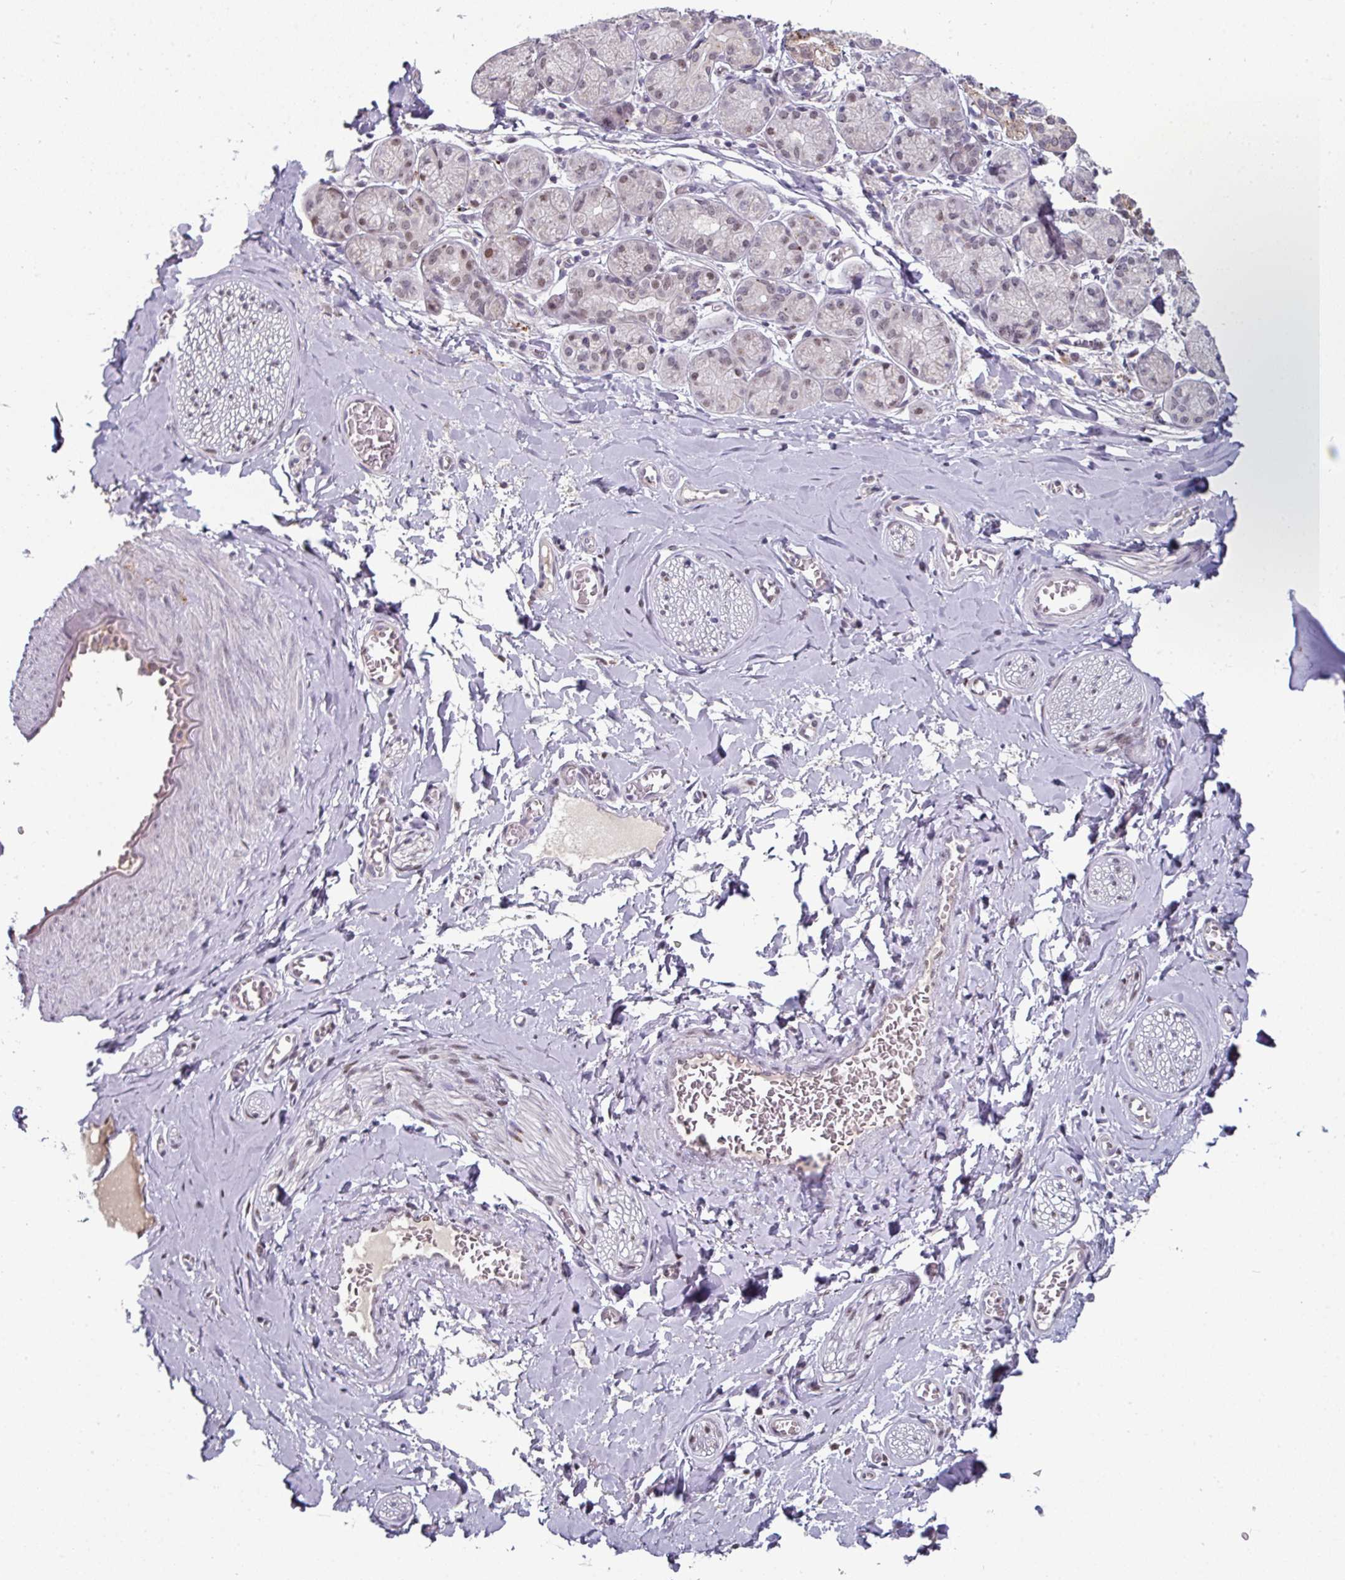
{"staining": {"intensity": "negative", "quantity": "none", "location": "none"}, "tissue": "adipose tissue", "cell_type": "Adipocytes", "image_type": "normal", "snomed": [{"axis": "morphology", "description": "Normal tissue, NOS"}, {"axis": "topography", "description": "Salivary gland"}, {"axis": "topography", "description": "Peripheral nerve tissue"}], "caption": "A micrograph of adipose tissue stained for a protein shows no brown staining in adipocytes.", "gene": "SWSAP1", "patient": {"sex": "female", "age": 24}}